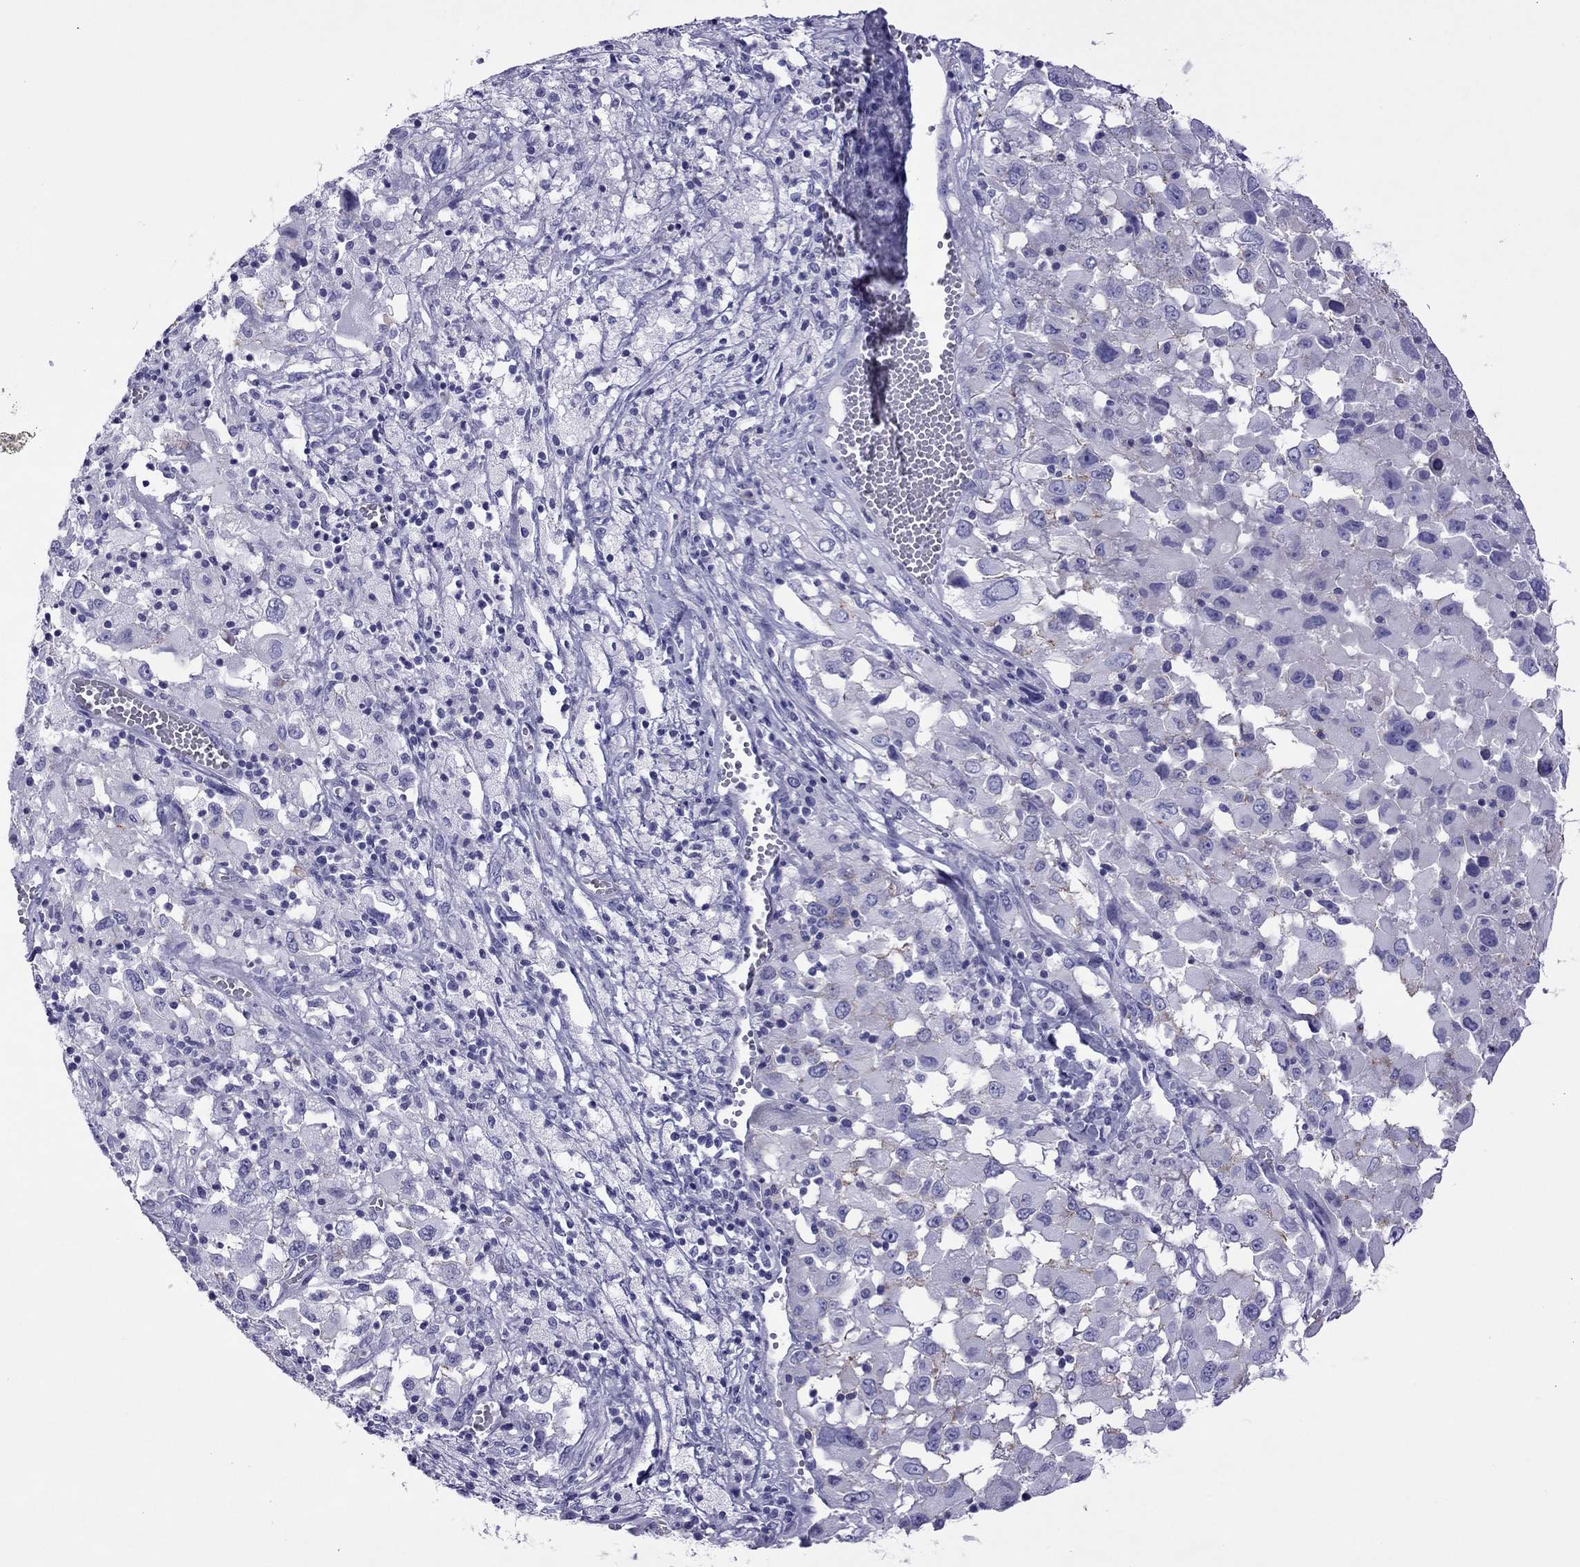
{"staining": {"intensity": "negative", "quantity": "none", "location": "none"}, "tissue": "melanoma", "cell_type": "Tumor cells", "image_type": "cancer", "snomed": [{"axis": "morphology", "description": "Malignant melanoma, Metastatic site"}, {"axis": "topography", "description": "Soft tissue"}], "caption": "The image exhibits no significant staining in tumor cells of melanoma.", "gene": "MYL11", "patient": {"sex": "male", "age": 50}}